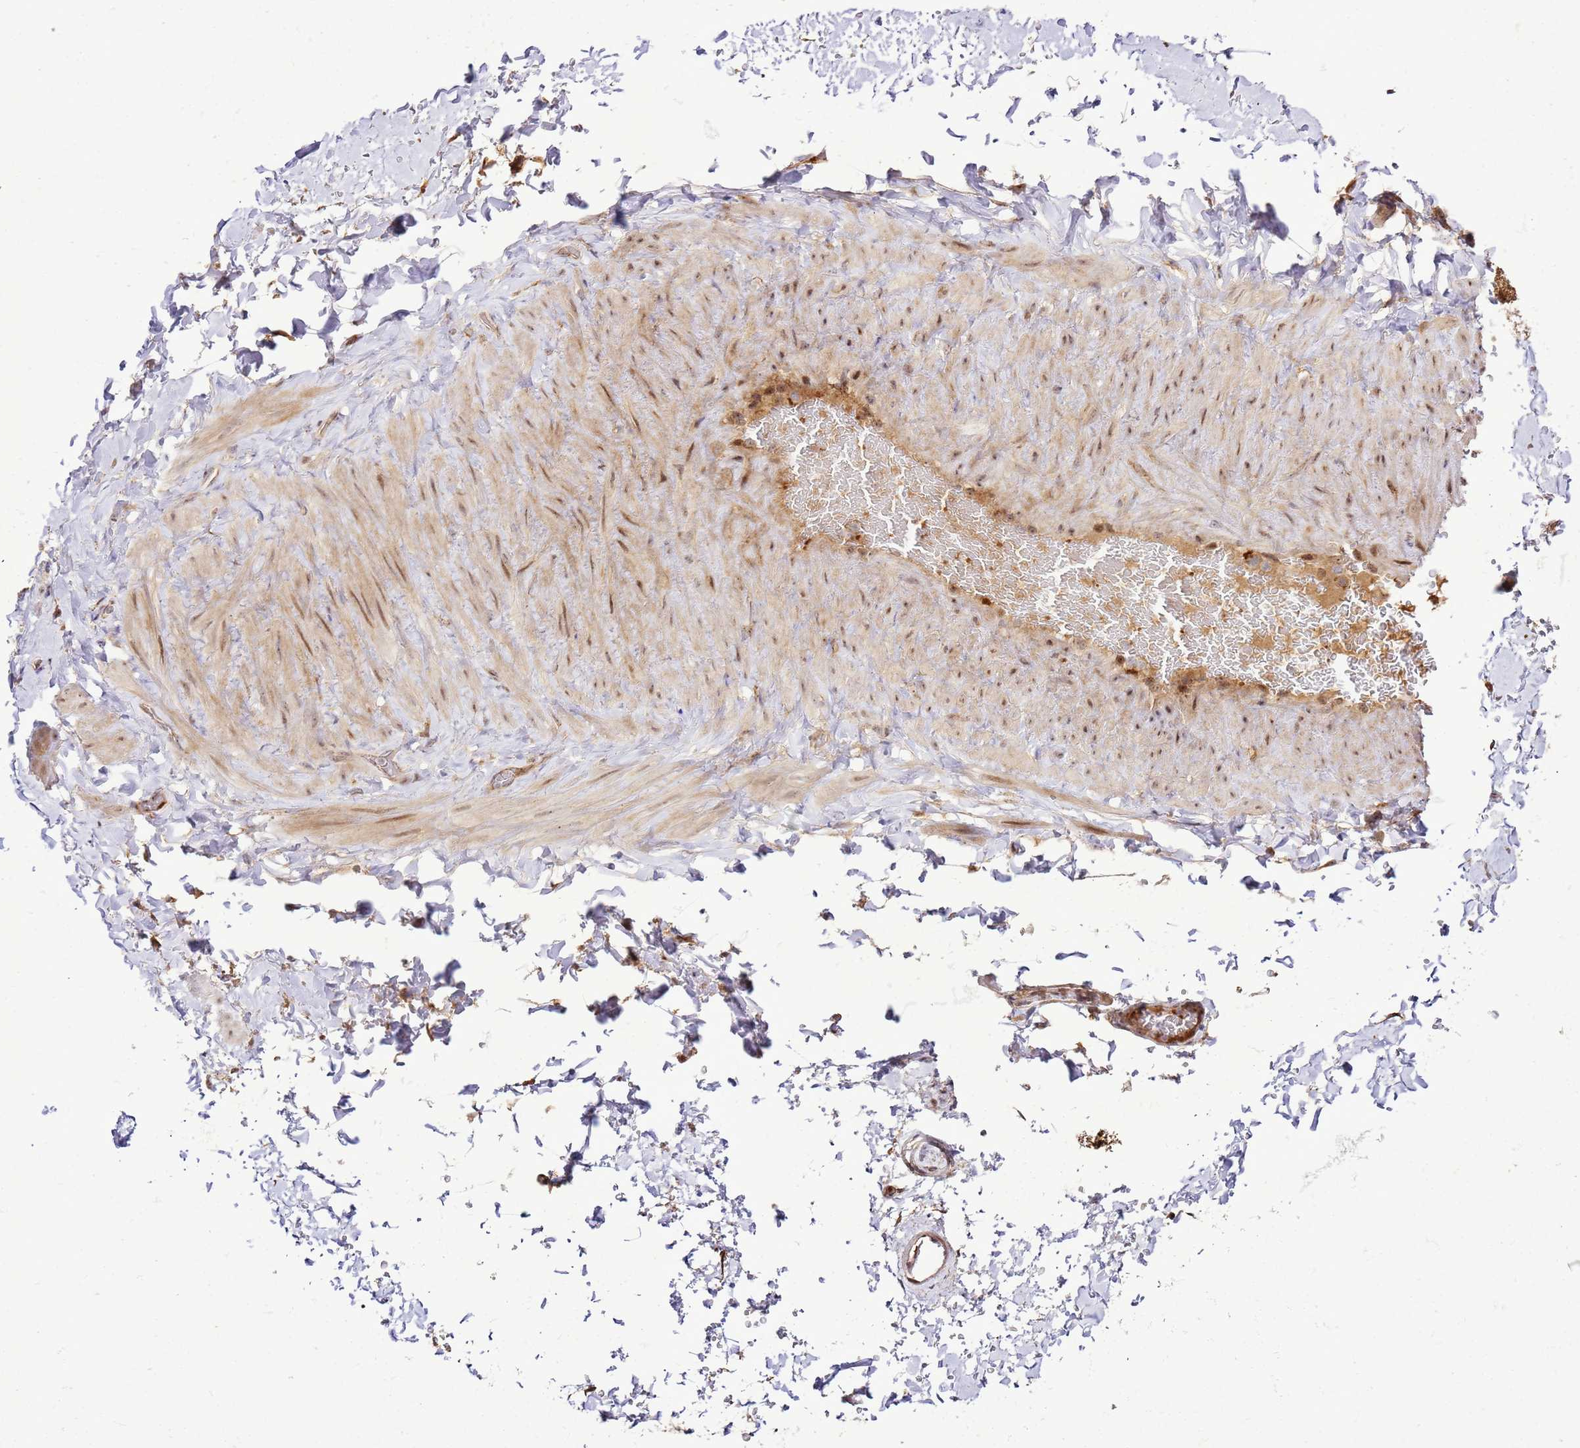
{"staining": {"intensity": "moderate", "quantity": "<25%", "location": "cytoplasmic/membranous"}, "tissue": "adipose tissue", "cell_type": "Adipocytes", "image_type": "normal", "snomed": [{"axis": "morphology", "description": "Normal tissue, NOS"}, {"axis": "topography", "description": "Soft tissue"}, {"axis": "topography", "description": "Vascular tissue"}], "caption": "Protein staining of benign adipose tissue shows moderate cytoplasmic/membranous staining in approximately <25% of adipocytes.", "gene": "RASA3", "patient": {"sex": "male", "age": 41}}